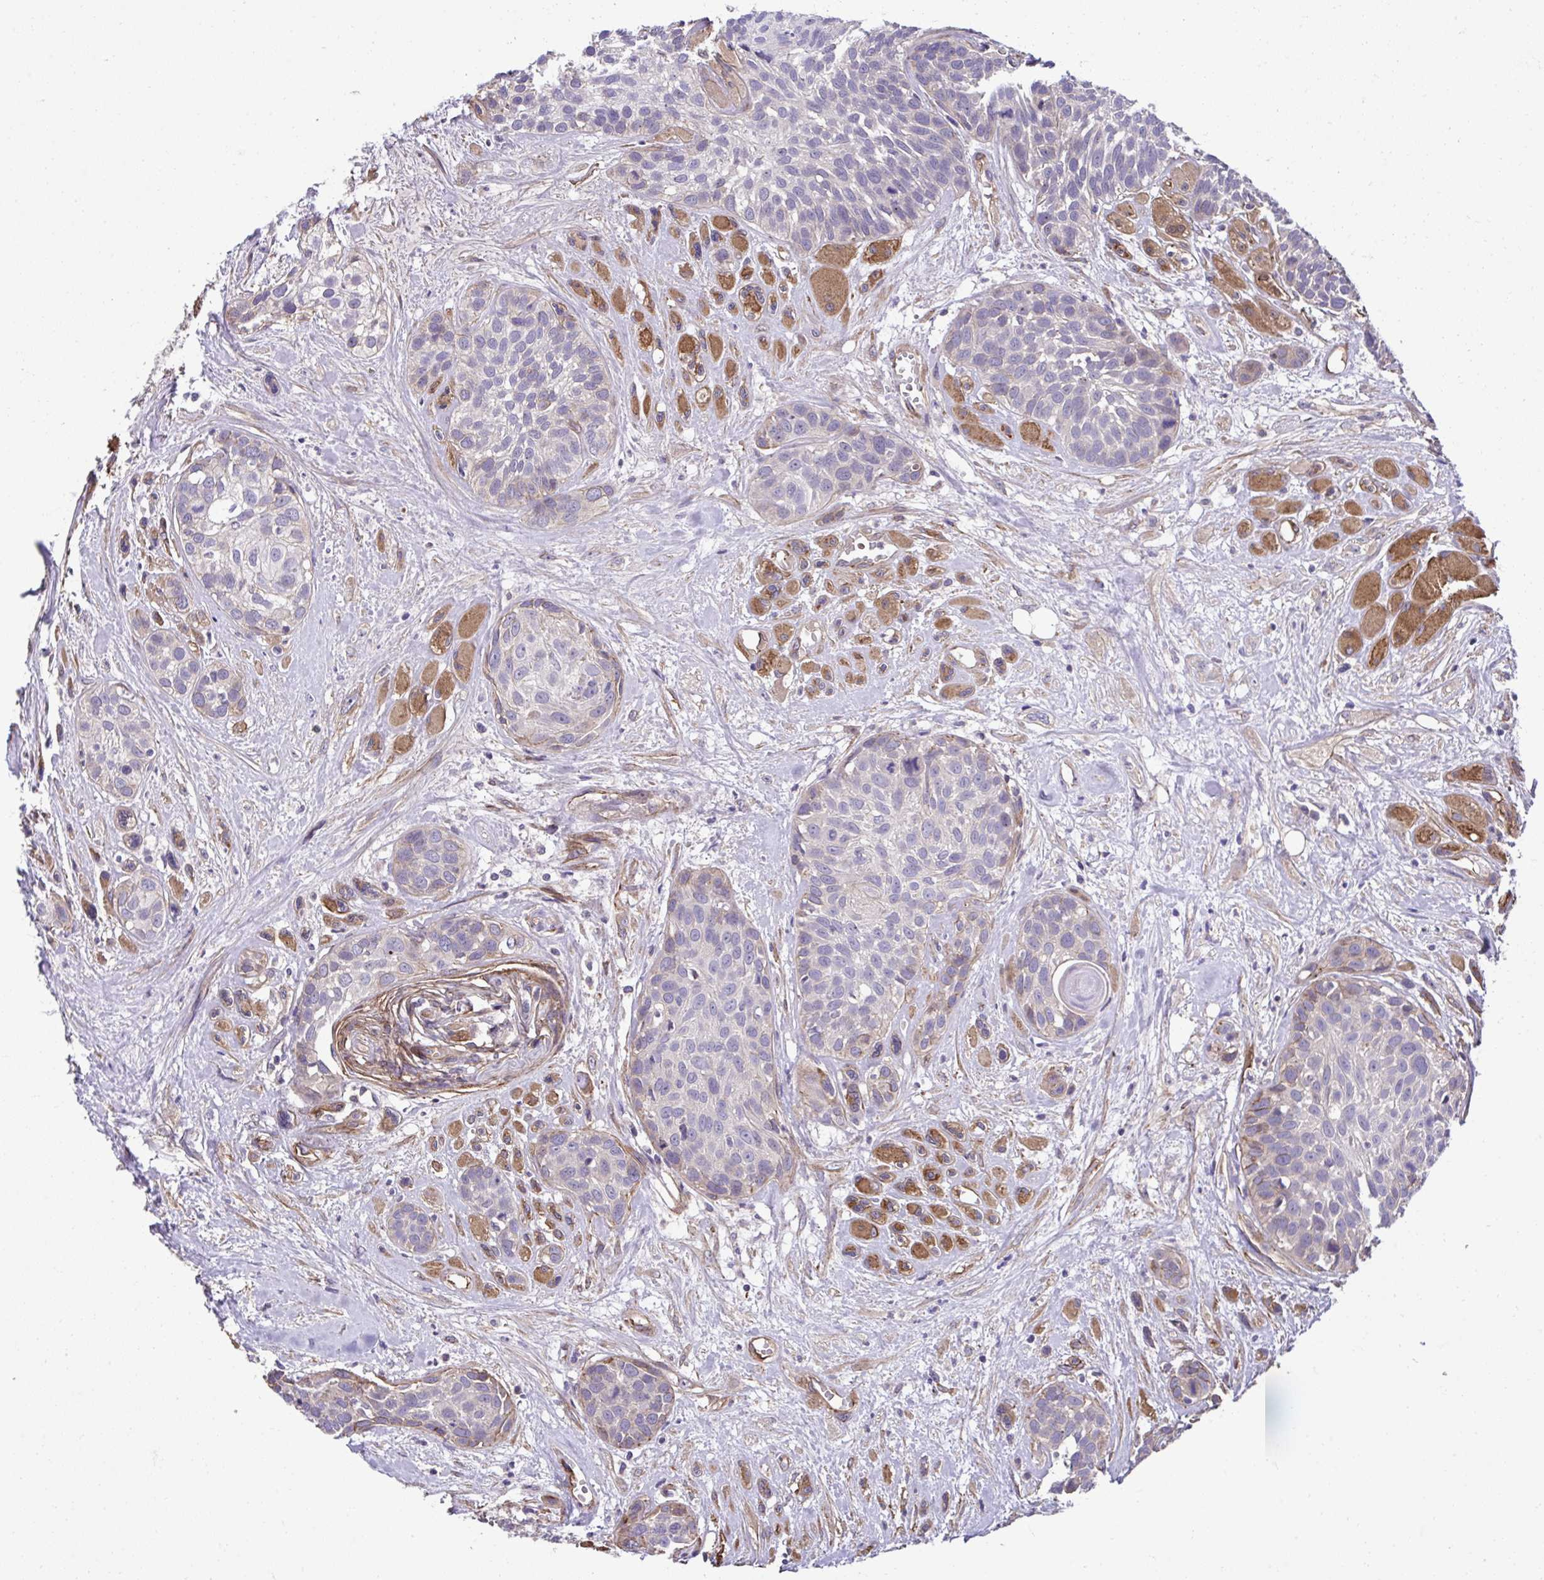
{"staining": {"intensity": "weak", "quantity": "<25%", "location": "cytoplasmic/membranous"}, "tissue": "head and neck cancer", "cell_type": "Tumor cells", "image_type": "cancer", "snomed": [{"axis": "morphology", "description": "Squamous cell carcinoma, NOS"}, {"axis": "topography", "description": "Head-Neck"}], "caption": "DAB immunohistochemical staining of human head and neck cancer shows no significant positivity in tumor cells.", "gene": "TRIM52", "patient": {"sex": "female", "age": 50}}